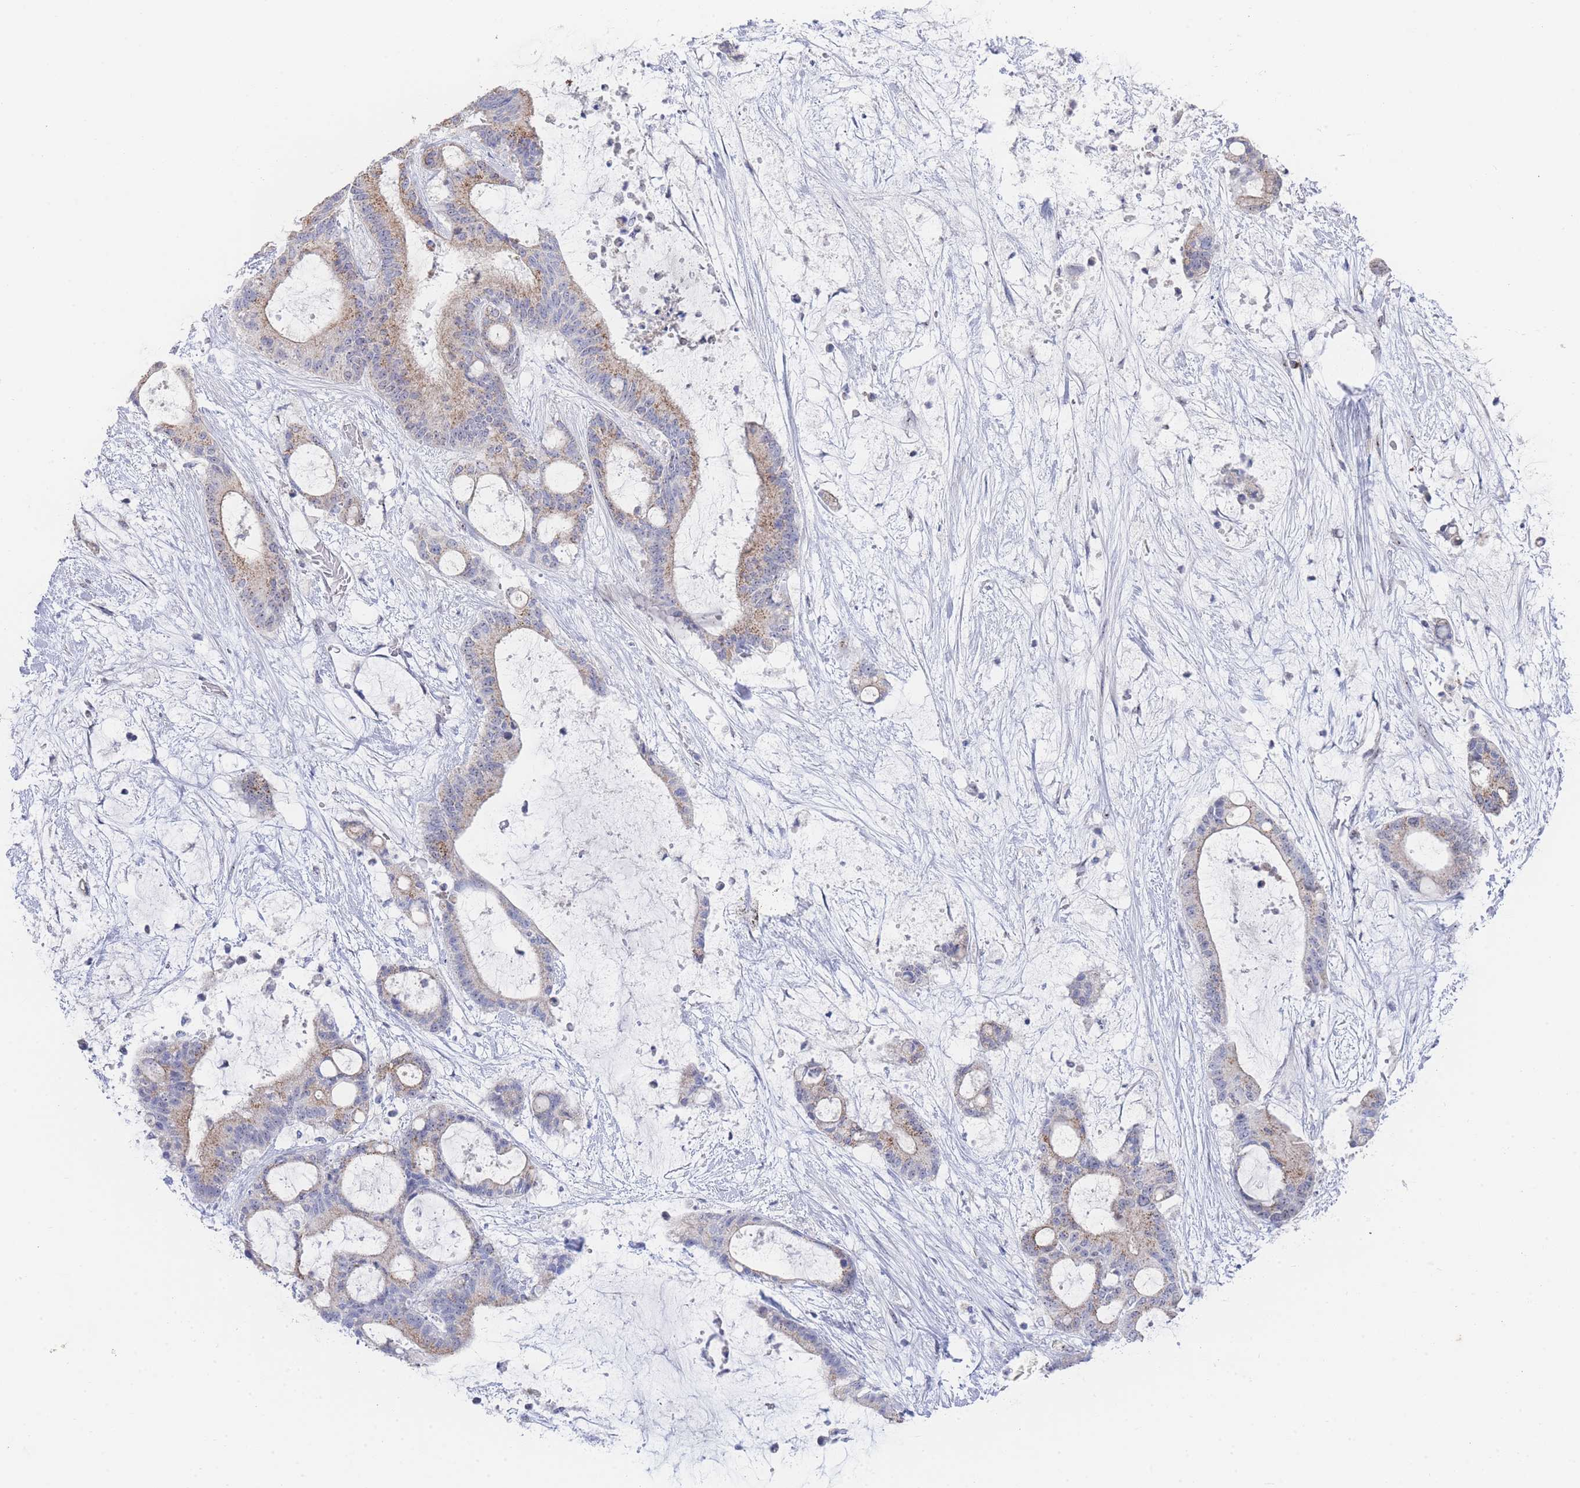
{"staining": {"intensity": "weak", "quantity": "25%-75%", "location": "cytoplasmic/membranous"}, "tissue": "liver cancer", "cell_type": "Tumor cells", "image_type": "cancer", "snomed": [{"axis": "morphology", "description": "Normal tissue, NOS"}, {"axis": "morphology", "description": "Cholangiocarcinoma"}, {"axis": "topography", "description": "Liver"}, {"axis": "topography", "description": "Peripheral nerve tissue"}], "caption": "Brown immunohistochemical staining in liver cancer reveals weak cytoplasmic/membranous staining in approximately 25%-75% of tumor cells.", "gene": "ZNF142", "patient": {"sex": "female", "age": 73}}